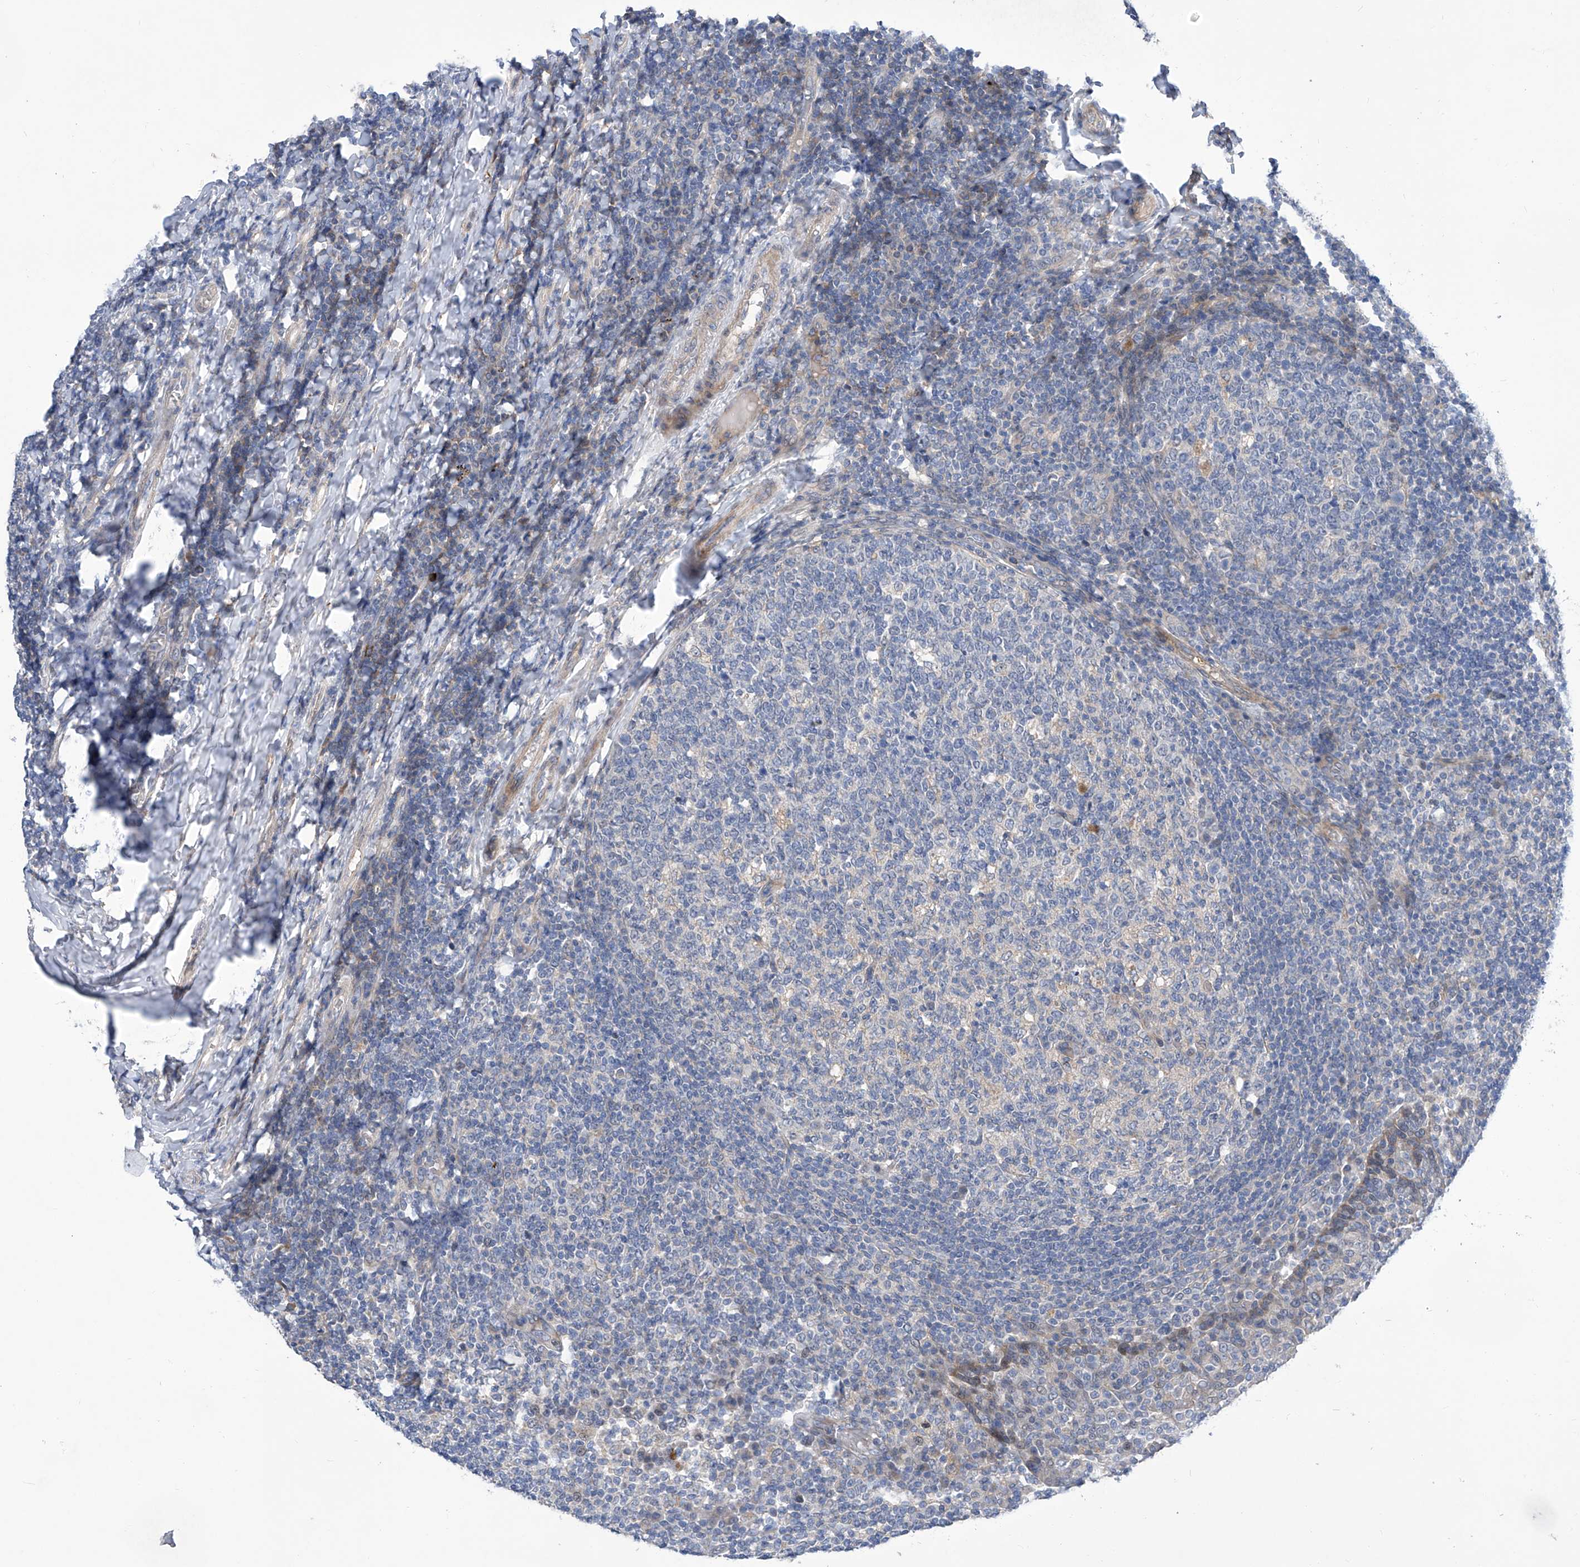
{"staining": {"intensity": "negative", "quantity": "none", "location": "none"}, "tissue": "tonsil", "cell_type": "Germinal center cells", "image_type": "normal", "snomed": [{"axis": "morphology", "description": "Normal tissue, NOS"}, {"axis": "topography", "description": "Tonsil"}], "caption": "High power microscopy image of an immunohistochemistry histopathology image of normal tonsil, revealing no significant expression in germinal center cells.", "gene": "SRBD1", "patient": {"sex": "female", "age": 19}}